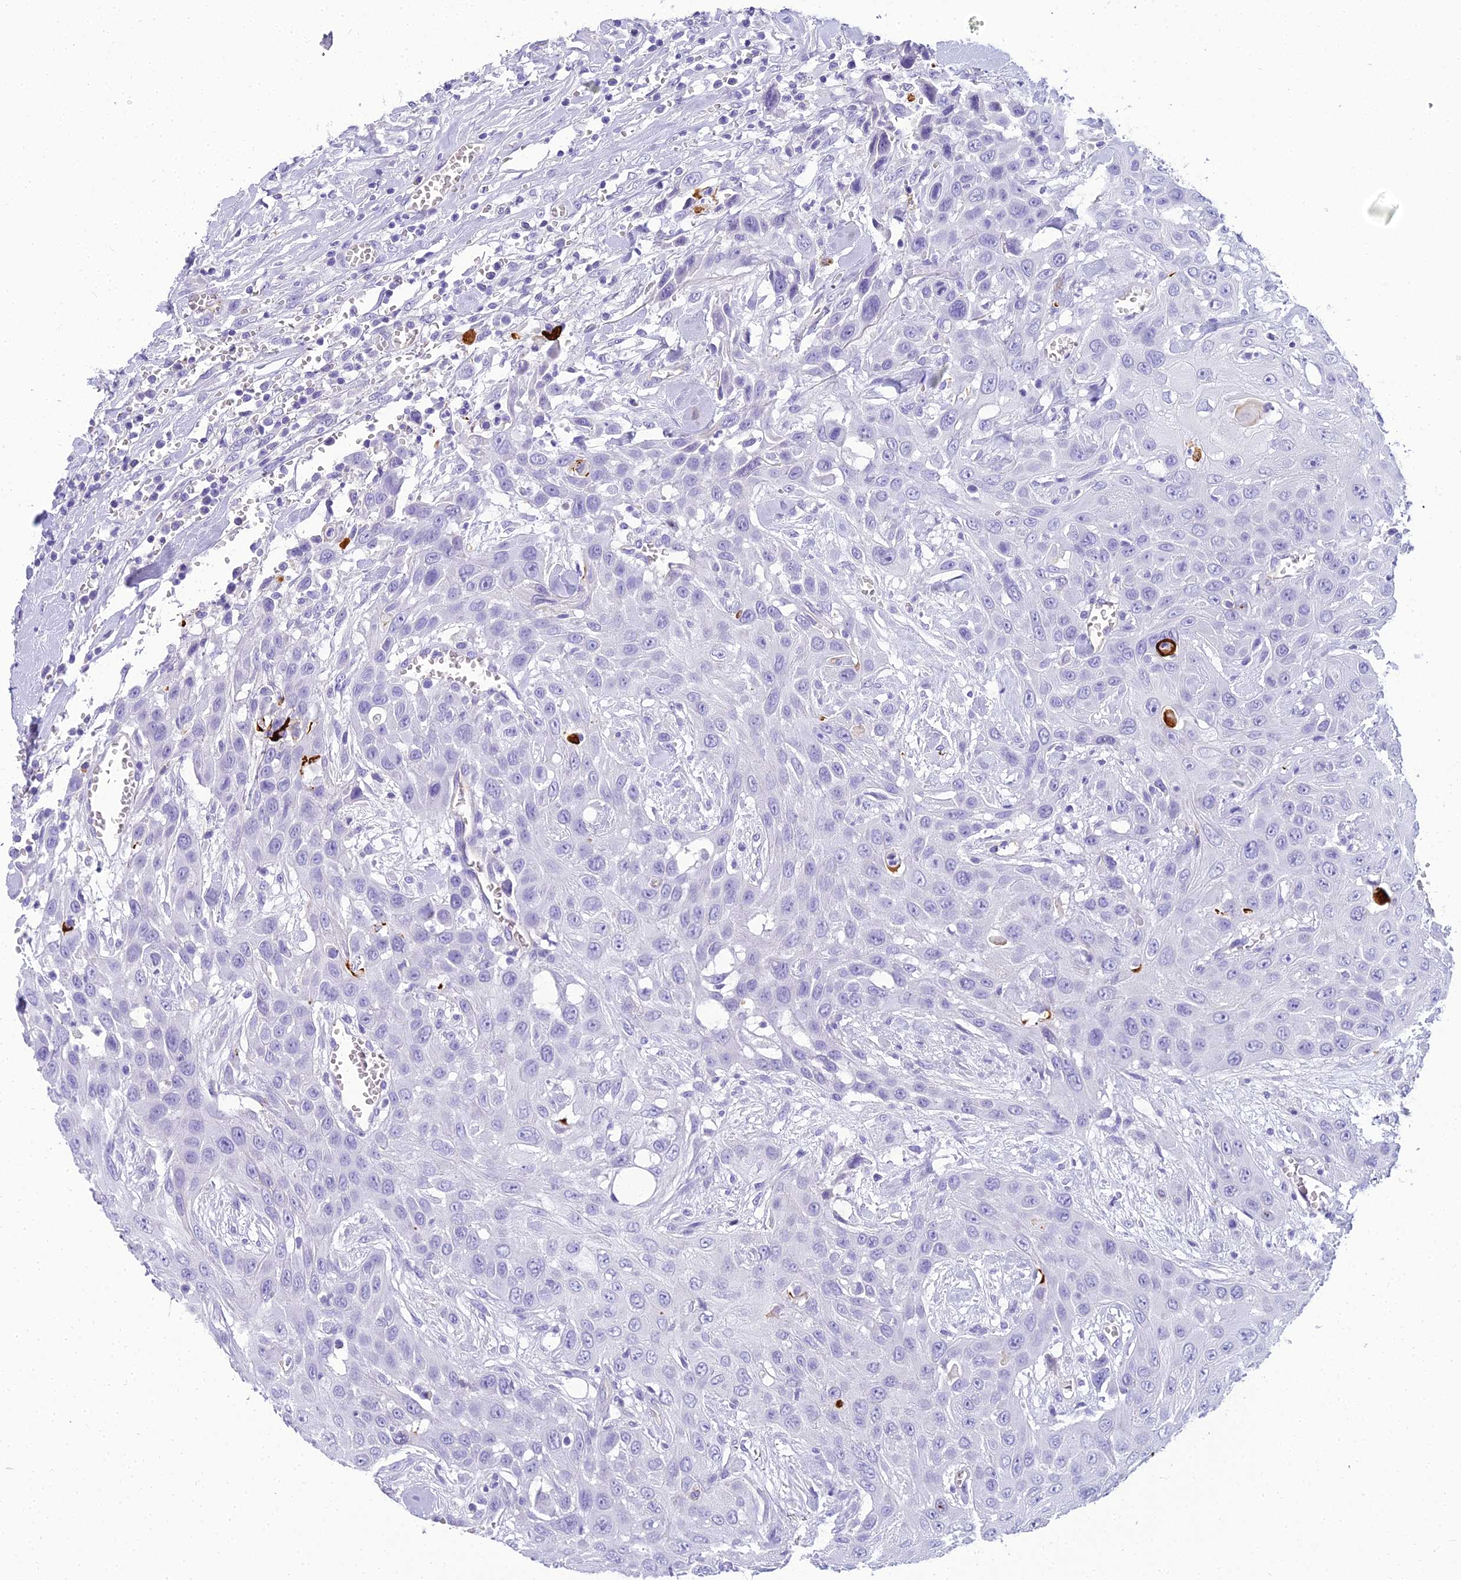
{"staining": {"intensity": "negative", "quantity": "none", "location": "none"}, "tissue": "head and neck cancer", "cell_type": "Tumor cells", "image_type": "cancer", "snomed": [{"axis": "morphology", "description": "Squamous cell carcinoma, NOS"}, {"axis": "topography", "description": "Head-Neck"}], "caption": "Immunohistochemistry of human squamous cell carcinoma (head and neck) exhibits no staining in tumor cells.", "gene": "NINJ1", "patient": {"sex": "male", "age": 81}}